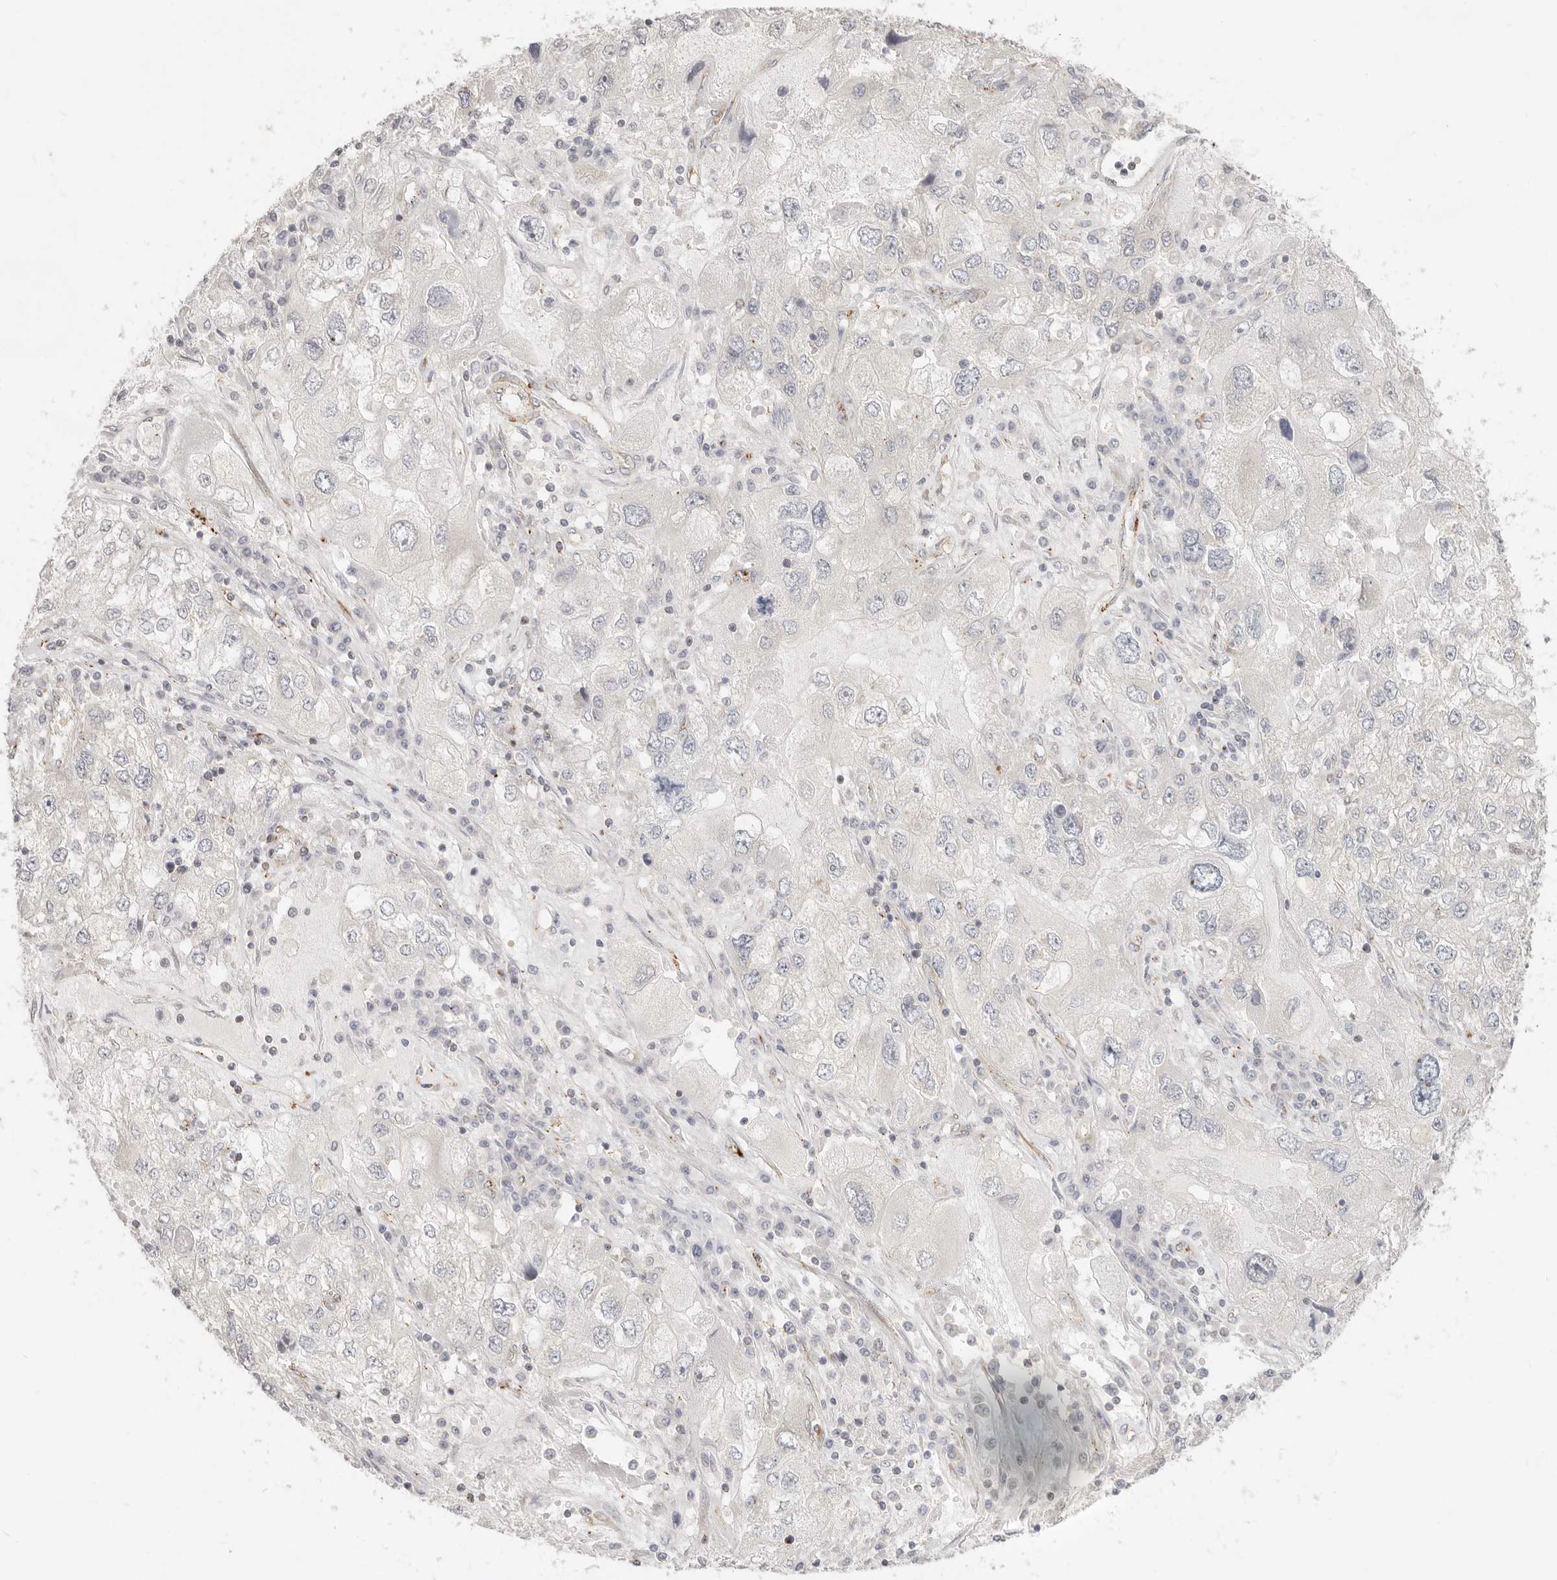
{"staining": {"intensity": "negative", "quantity": "none", "location": "none"}, "tissue": "endometrial cancer", "cell_type": "Tumor cells", "image_type": "cancer", "snomed": [{"axis": "morphology", "description": "Adenocarcinoma, NOS"}, {"axis": "topography", "description": "Endometrium"}], "caption": "Adenocarcinoma (endometrial) stained for a protein using immunohistochemistry demonstrates no expression tumor cells.", "gene": "SASS6", "patient": {"sex": "female", "age": 49}}